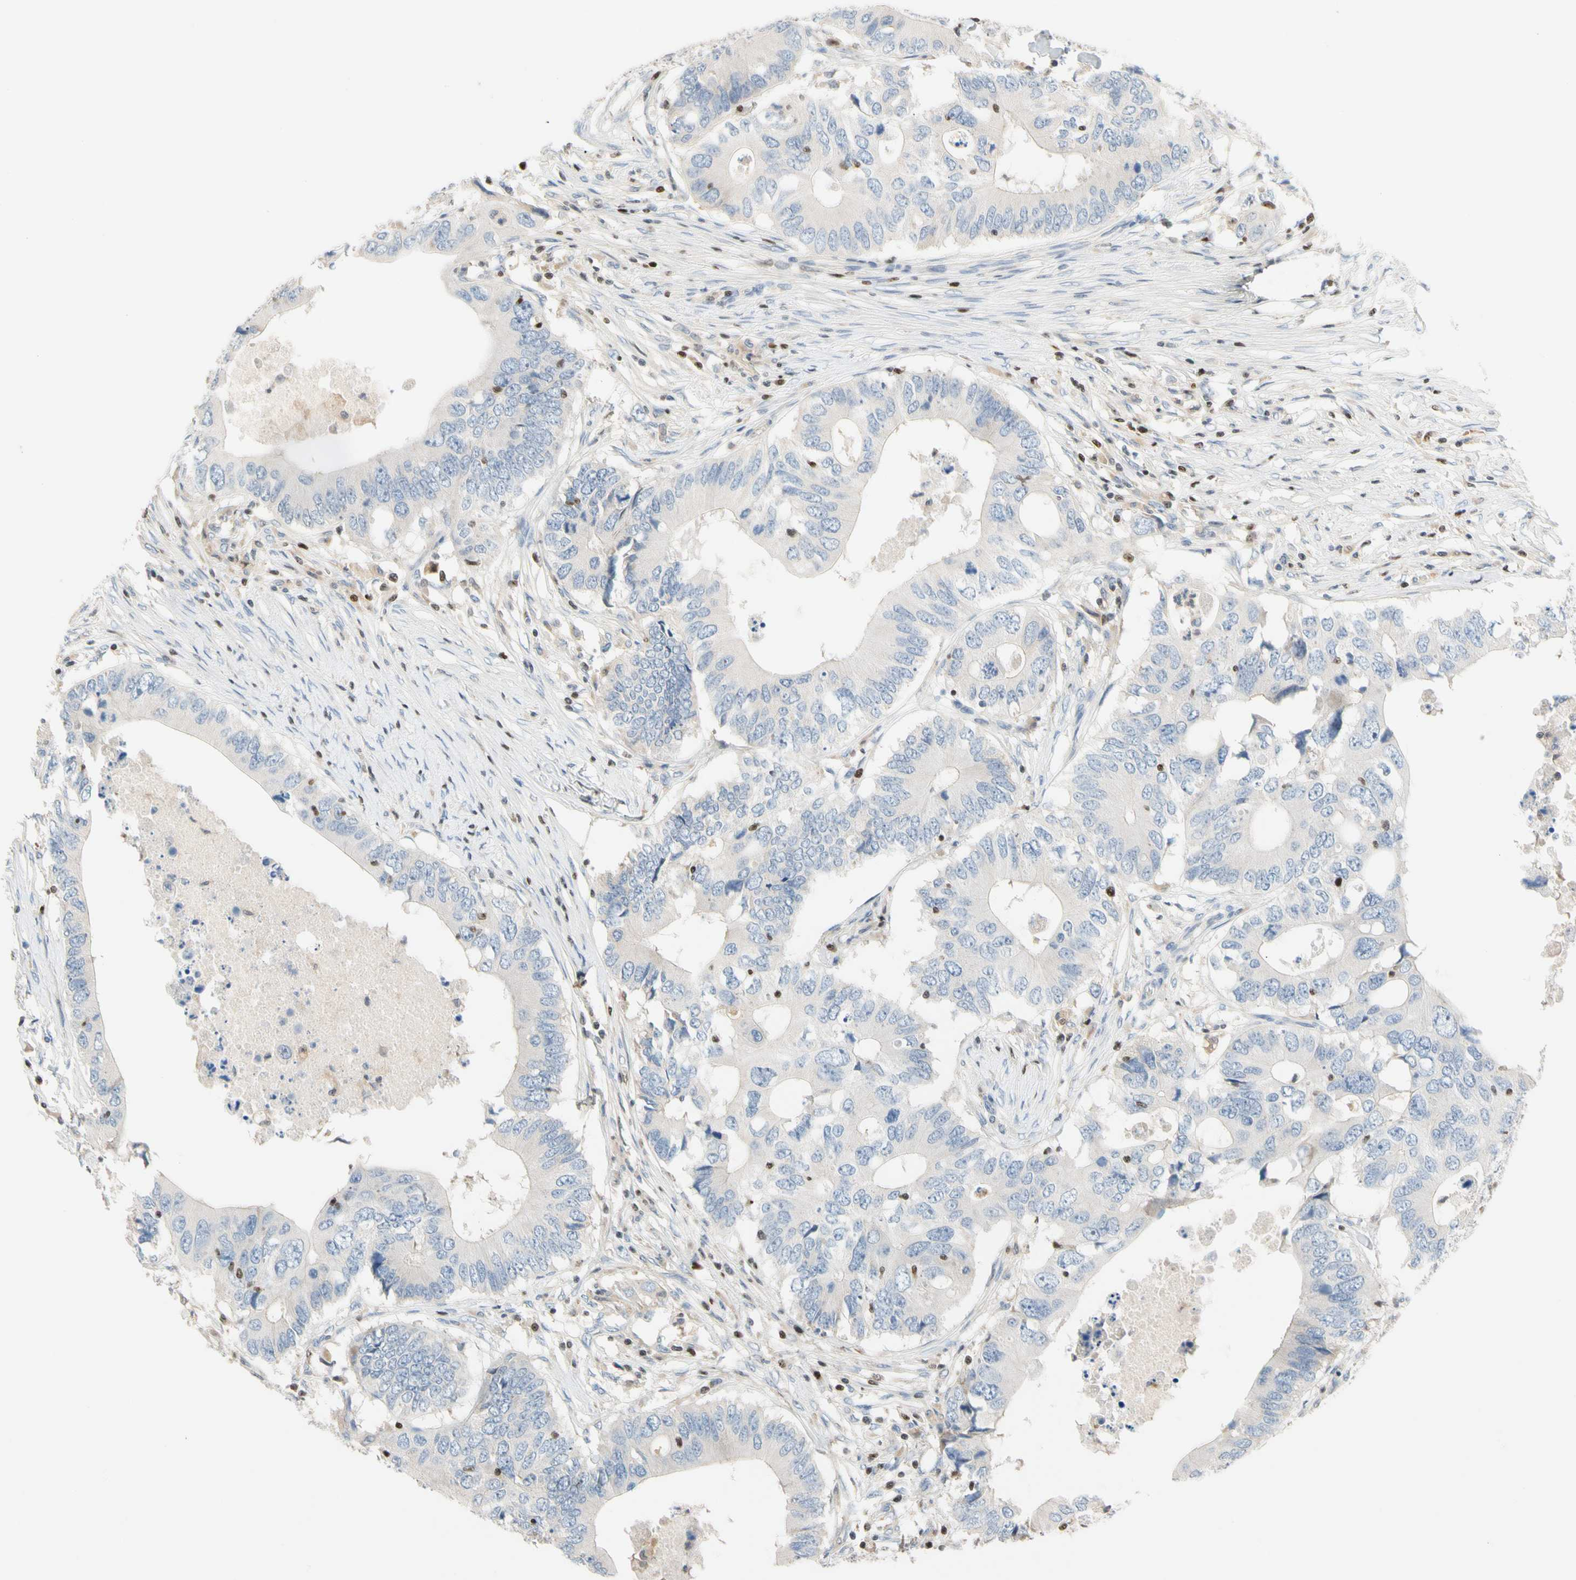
{"staining": {"intensity": "negative", "quantity": "none", "location": "none"}, "tissue": "colorectal cancer", "cell_type": "Tumor cells", "image_type": "cancer", "snomed": [{"axis": "morphology", "description": "Adenocarcinoma, NOS"}, {"axis": "topography", "description": "Colon"}], "caption": "IHC of colorectal cancer reveals no positivity in tumor cells.", "gene": "SP140", "patient": {"sex": "male", "age": 71}}